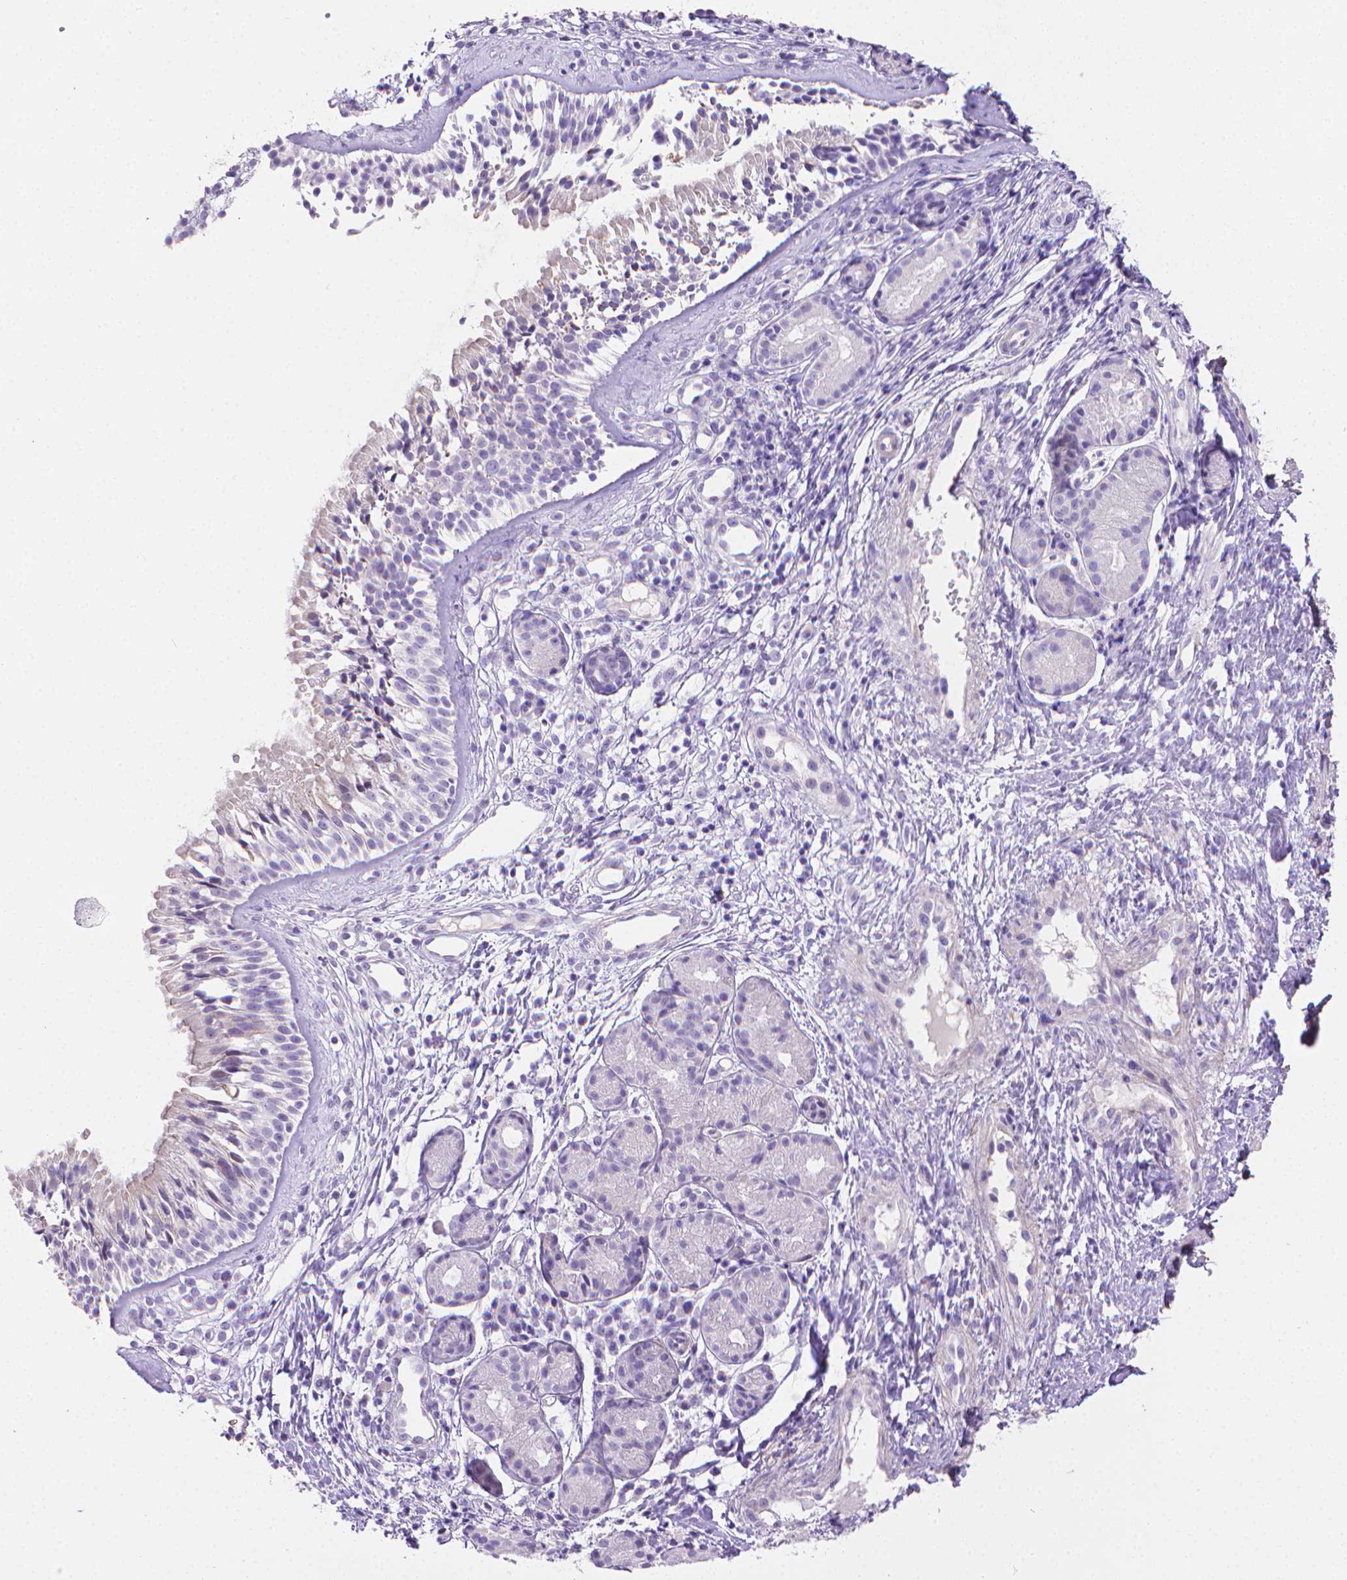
{"staining": {"intensity": "negative", "quantity": "none", "location": "none"}, "tissue": "nasopharynx", "cell_type": "Respiratory epithelial cells", "image_type": "normal", "snomed": [{"axis": "morphology", "description": "Normal tissue, NOS"}, {"axis": "topography", "description": "Nasopharynx"}], "caption": "DAB (3,3'-diaminobenzidine) immunohistochemical staining of benign nasopharynx reveals no significant expression in respiratory epithelial cells. (DAB IHC, high magnification).", "gene": "PNMA2", "patient": {"sex": "male", "age": 58}}